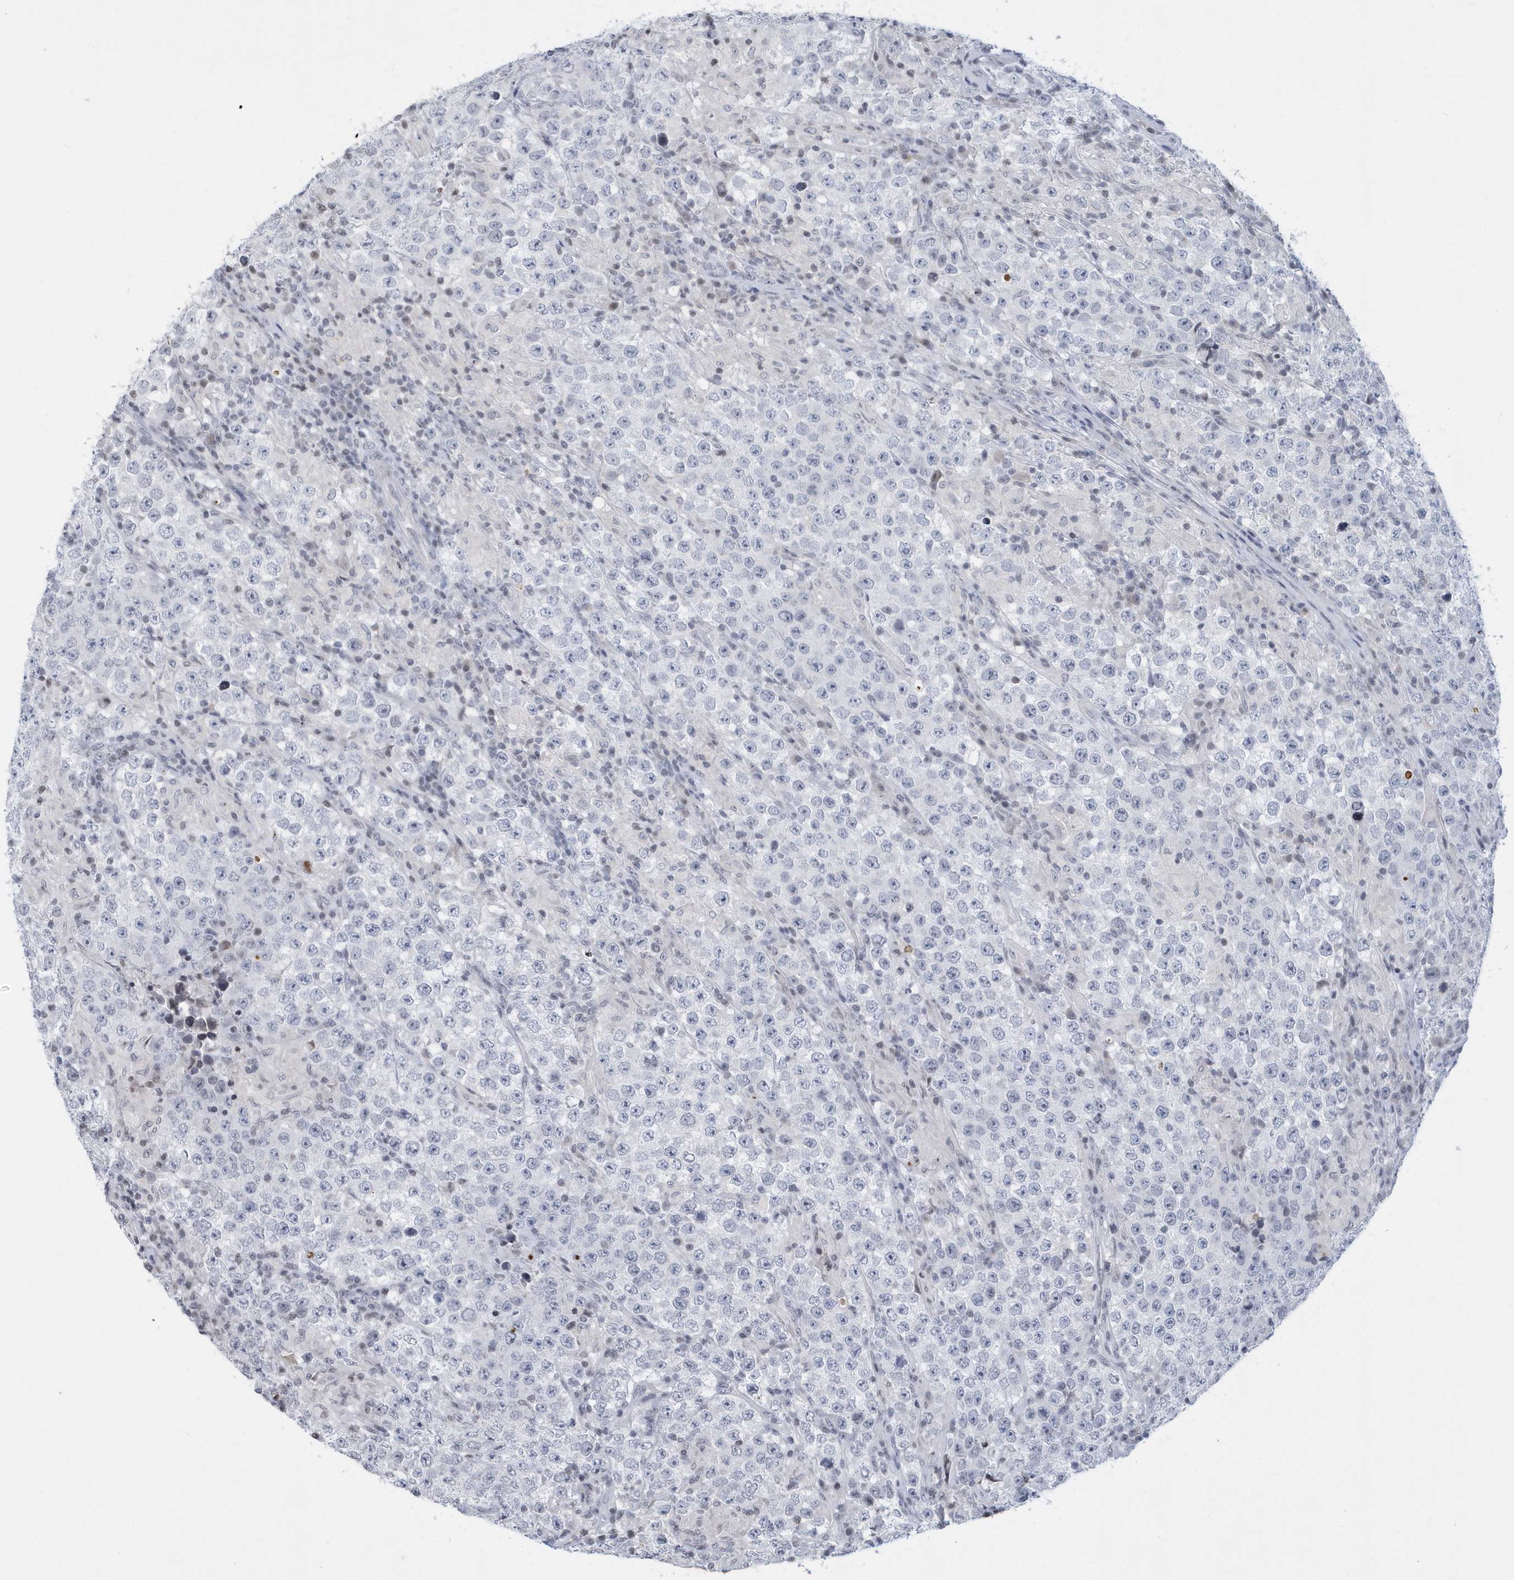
{"staining": {"intensity": "negative", "quantity": "none", "location": "none"}, "tissue": "testis cancer", "cell_type": "Tumor cells", "image_type": "cancer", "snomed": [{"axis": "morphology", "description": "Normal tissue, NOS"}, {"axis": "morphology", "description": "Urothelial carcinoma, High grade"}, {"axis": "morphology", "description": "Seminoma, NOS"}, {"axis": "morphology", "description": "Carcinoma, Embryonal, NOS"}, {"axis": "topography", "description": "Urinary bladder"}, {"axis": "topography", "description": "Testis"}], "caption": "Immunohistochemistry of human embryonal carcinoma (testis) shows no staining in tumor cells.", "gene": "VWA5B2", "patient": {"sex": "male", "age": 41}}